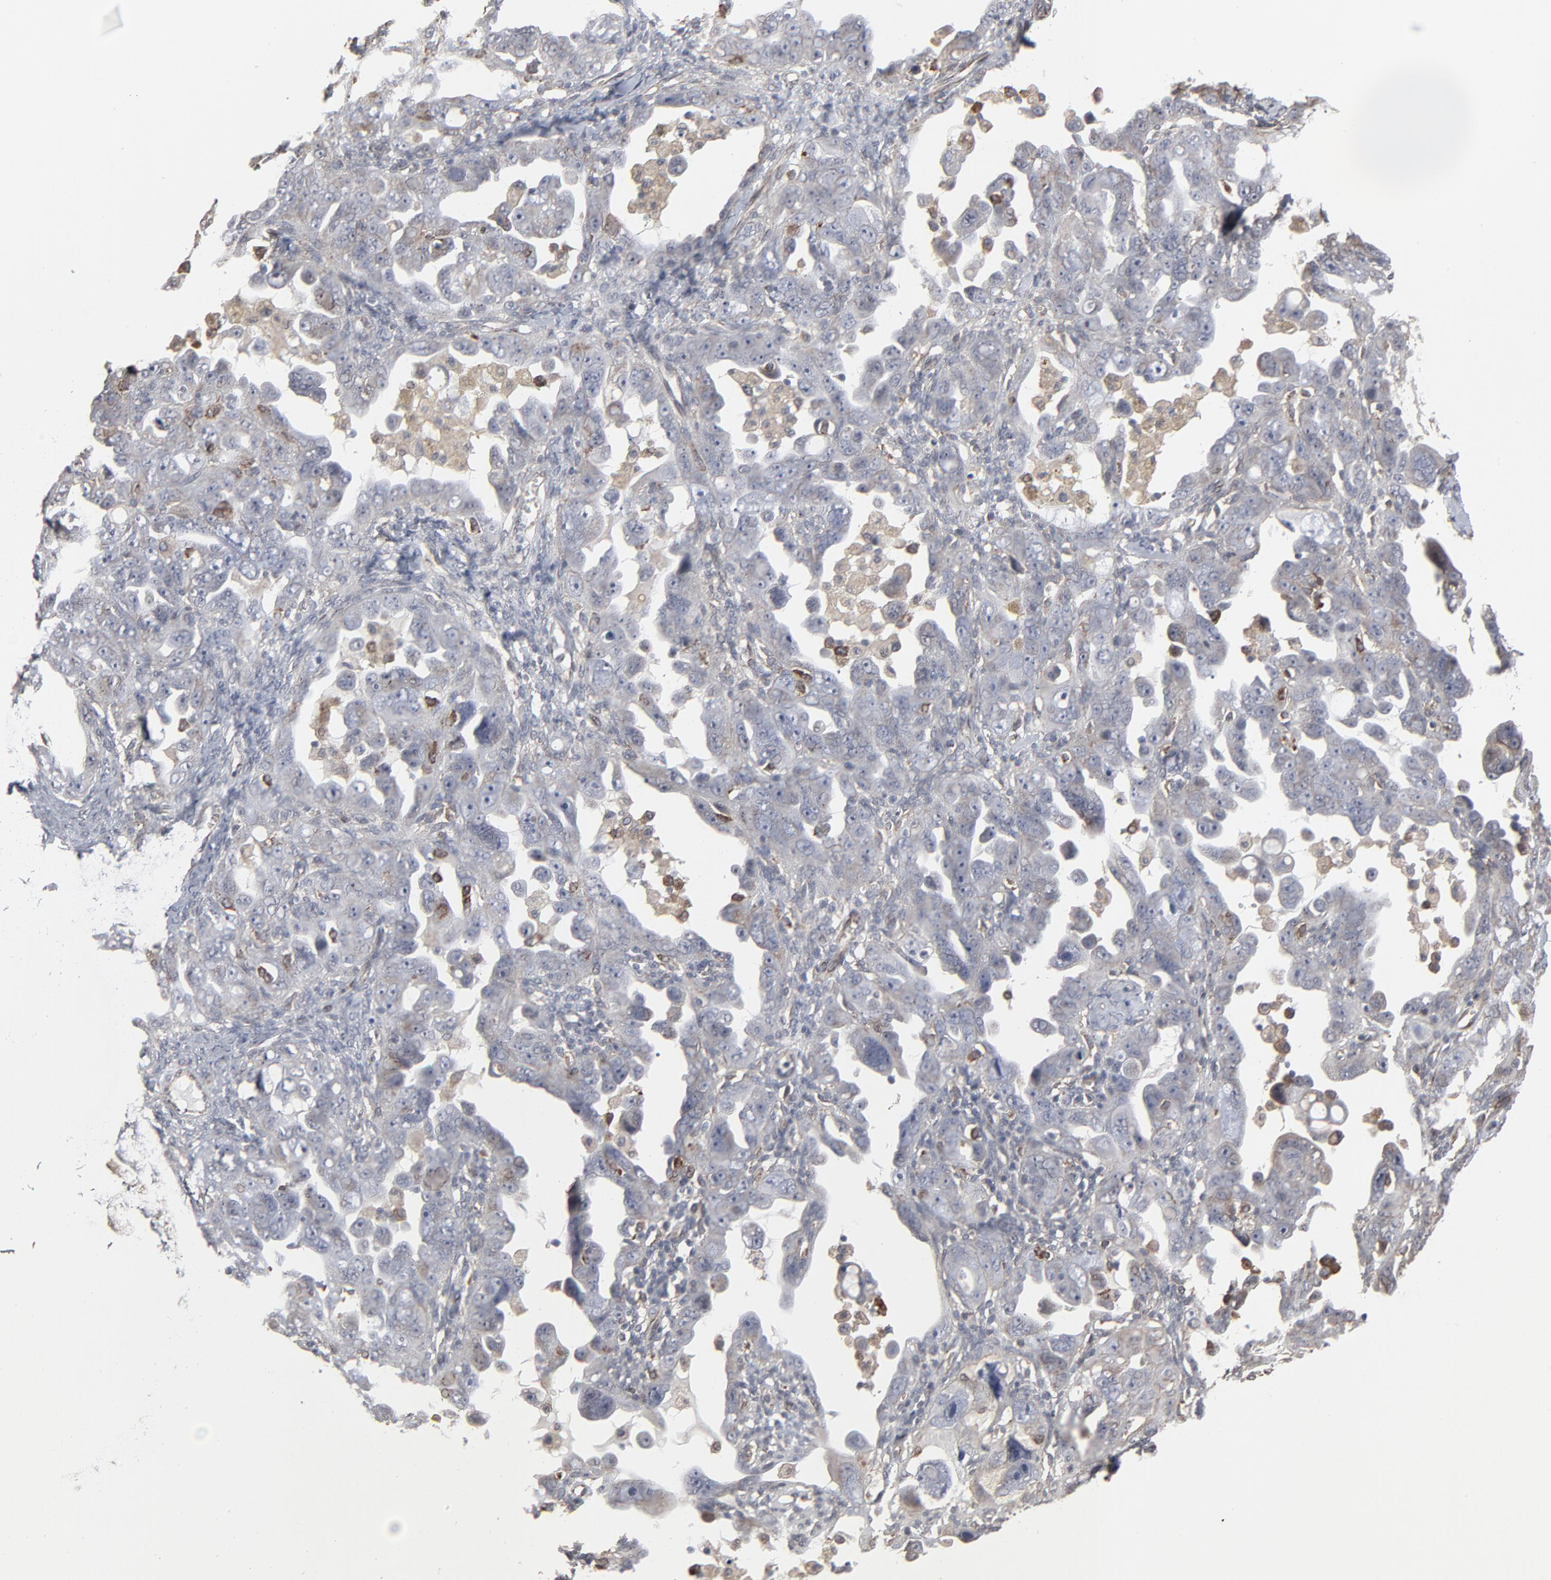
{"staining": {"intensity": "weak", "quantity": "<25%", "location": "cytoplasmic/membranous"}, "tissue": "ovarian cancer", "cell_type": "Tumor cells", "image_type": "cancer", "snomed": [{"axis": "morphology", "description": "Cystadenocarcinoma, serous, NOS"}, {"axis": "topography", "description": "Ovary"}], "caption": "This photomicrograph is of serous cystadenocarcinoma (ovarian) stained with immunohistochemistry (IHC) to label a protein in brown with the nuclei are counter-stained blue. There is no positivity in tumor cells. (IHC, brightfield microscopy, high magnification).", "gene": "CTNND1", "patient": {"sex": "female", "age": 66}}